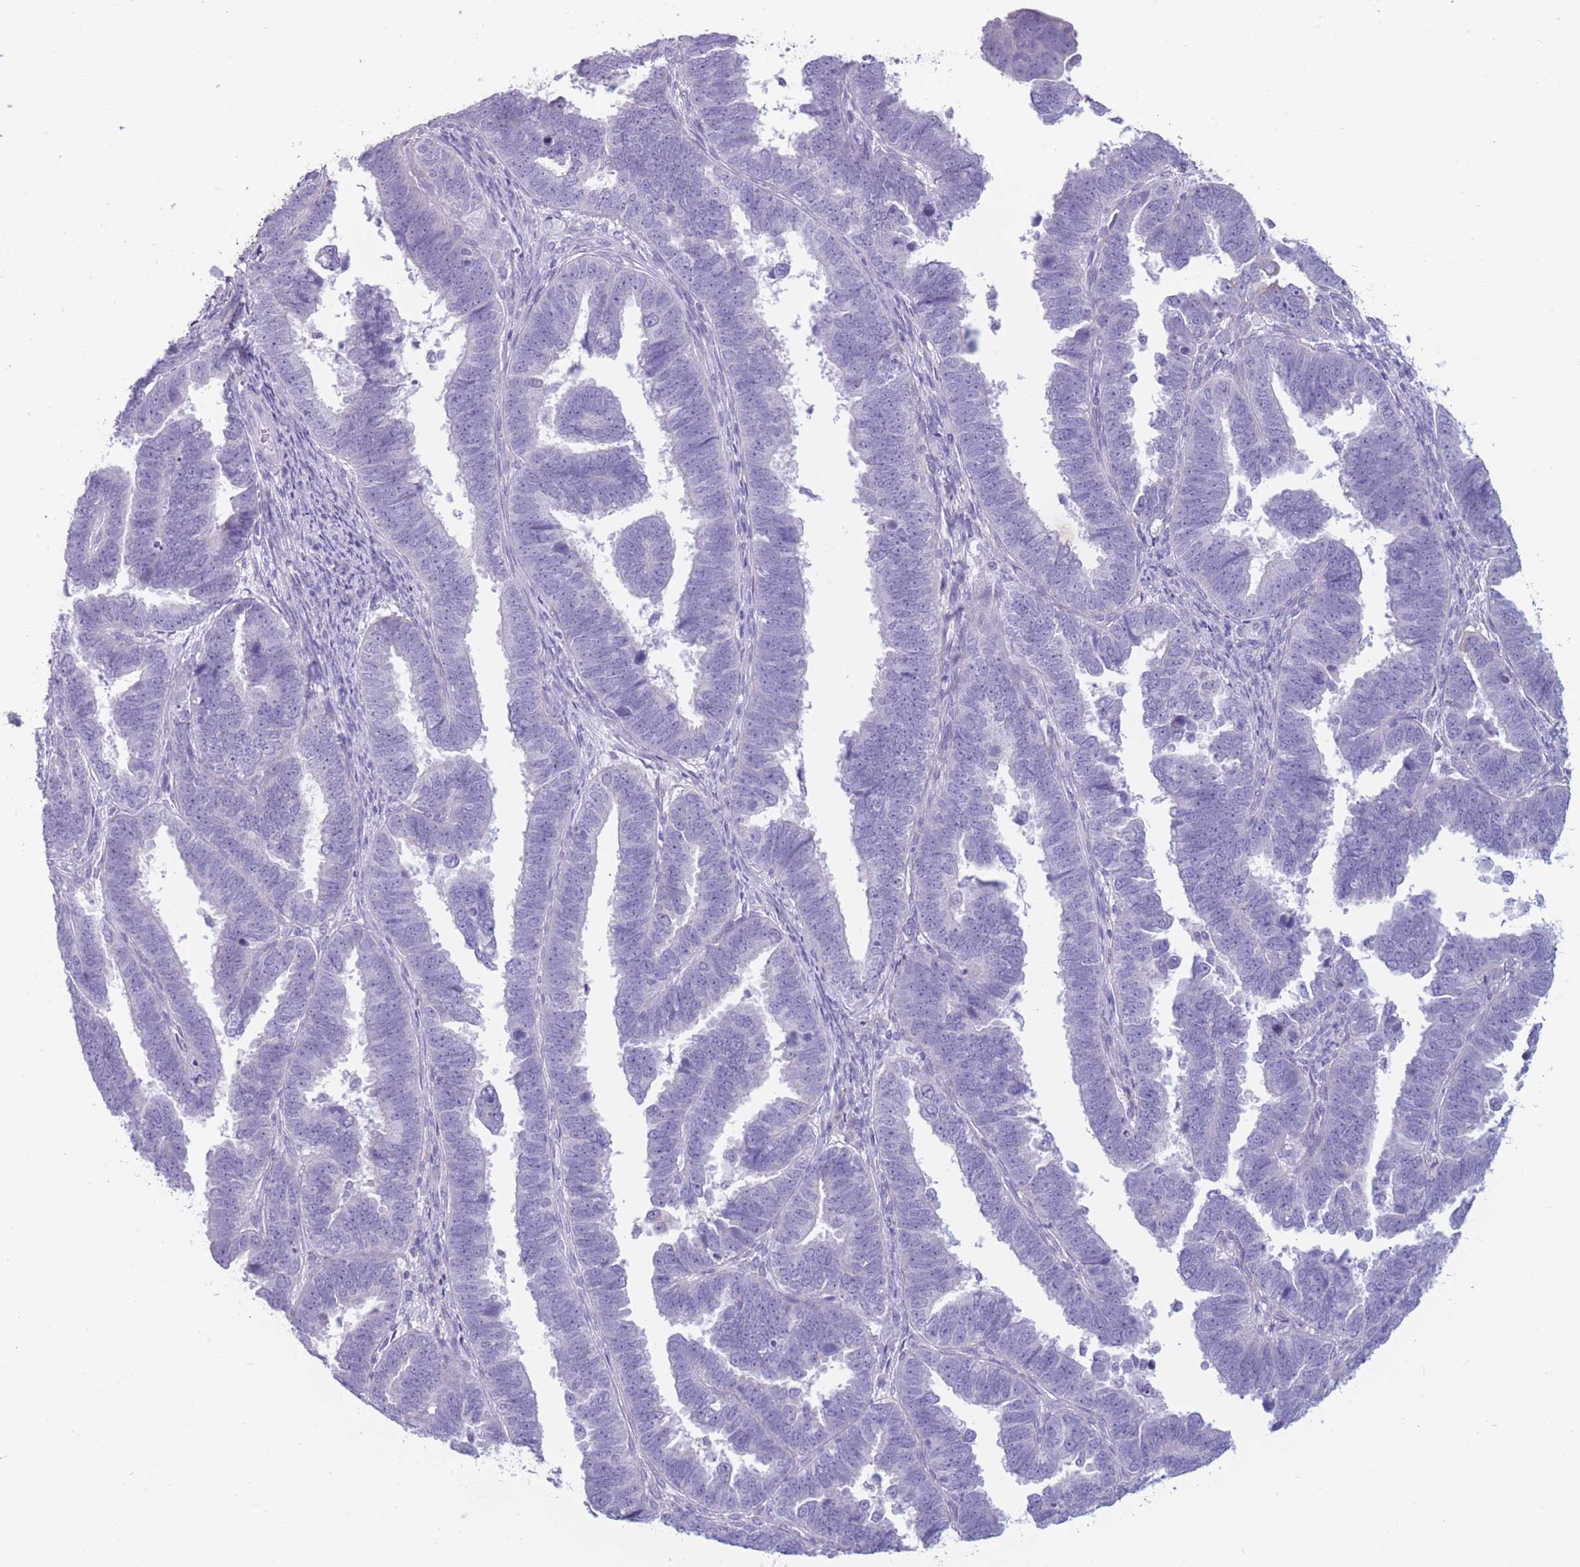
{"staining": {"intensity": "negative", "quantity": "none", "location": "none"}, "tissue": "endometrial cancer", "cell_type": "Tumor cells", "image_type": "cancer", "snomed": [{"axis": "morphology", "description": "Adenocarcinoma, NOS"}, {"axis": "topography", "description": "Endometrium"}], "caption": "A high-resolution image shows IHC staining of endometrial cancer (adenocarcinoma), which demonstrates no significant staining in tumor cells. (Brightfield microscopy of DAB (3,3'-diaminobenzidine) IHC at high magnification).", "gene": "COL27A1", "patient": {"sex": "female", "age": 75}}